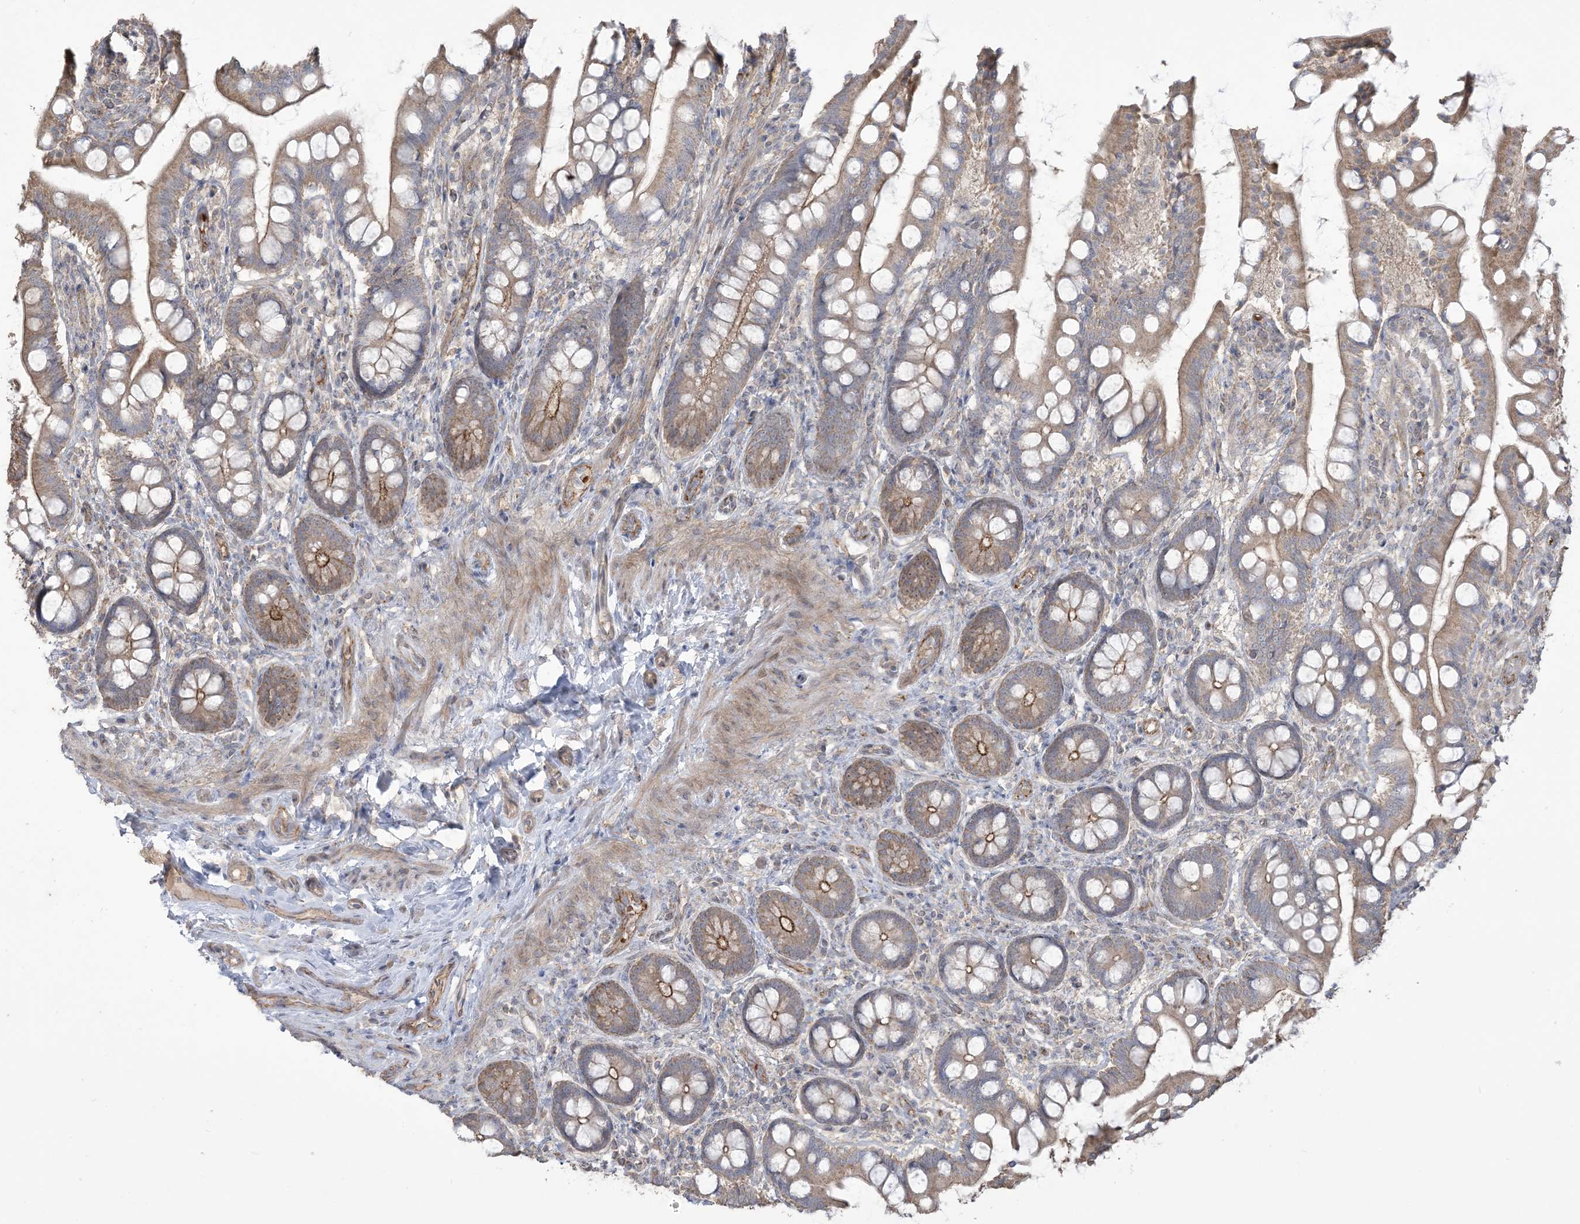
{"staining": {"intensity": "weak", "quantity": ">75%", "location": "cytoplasmic/membranous"}, "tissue": "small intestine", "cell_type": "Glandular cells", "image_type": "normal", "snomed": [{"axis": "morphology", "description": "Normal tissue, NOS"}, {"axis": "topography", "description": "Small intestine"}], "caption": "Protein staining exhibits weak cytoplasmic/membranous positivity in approximately >75% of glandular cells in benign small intestine.", "gene": "KLHL18", "patient": {"sex": "male", "age": 52}}